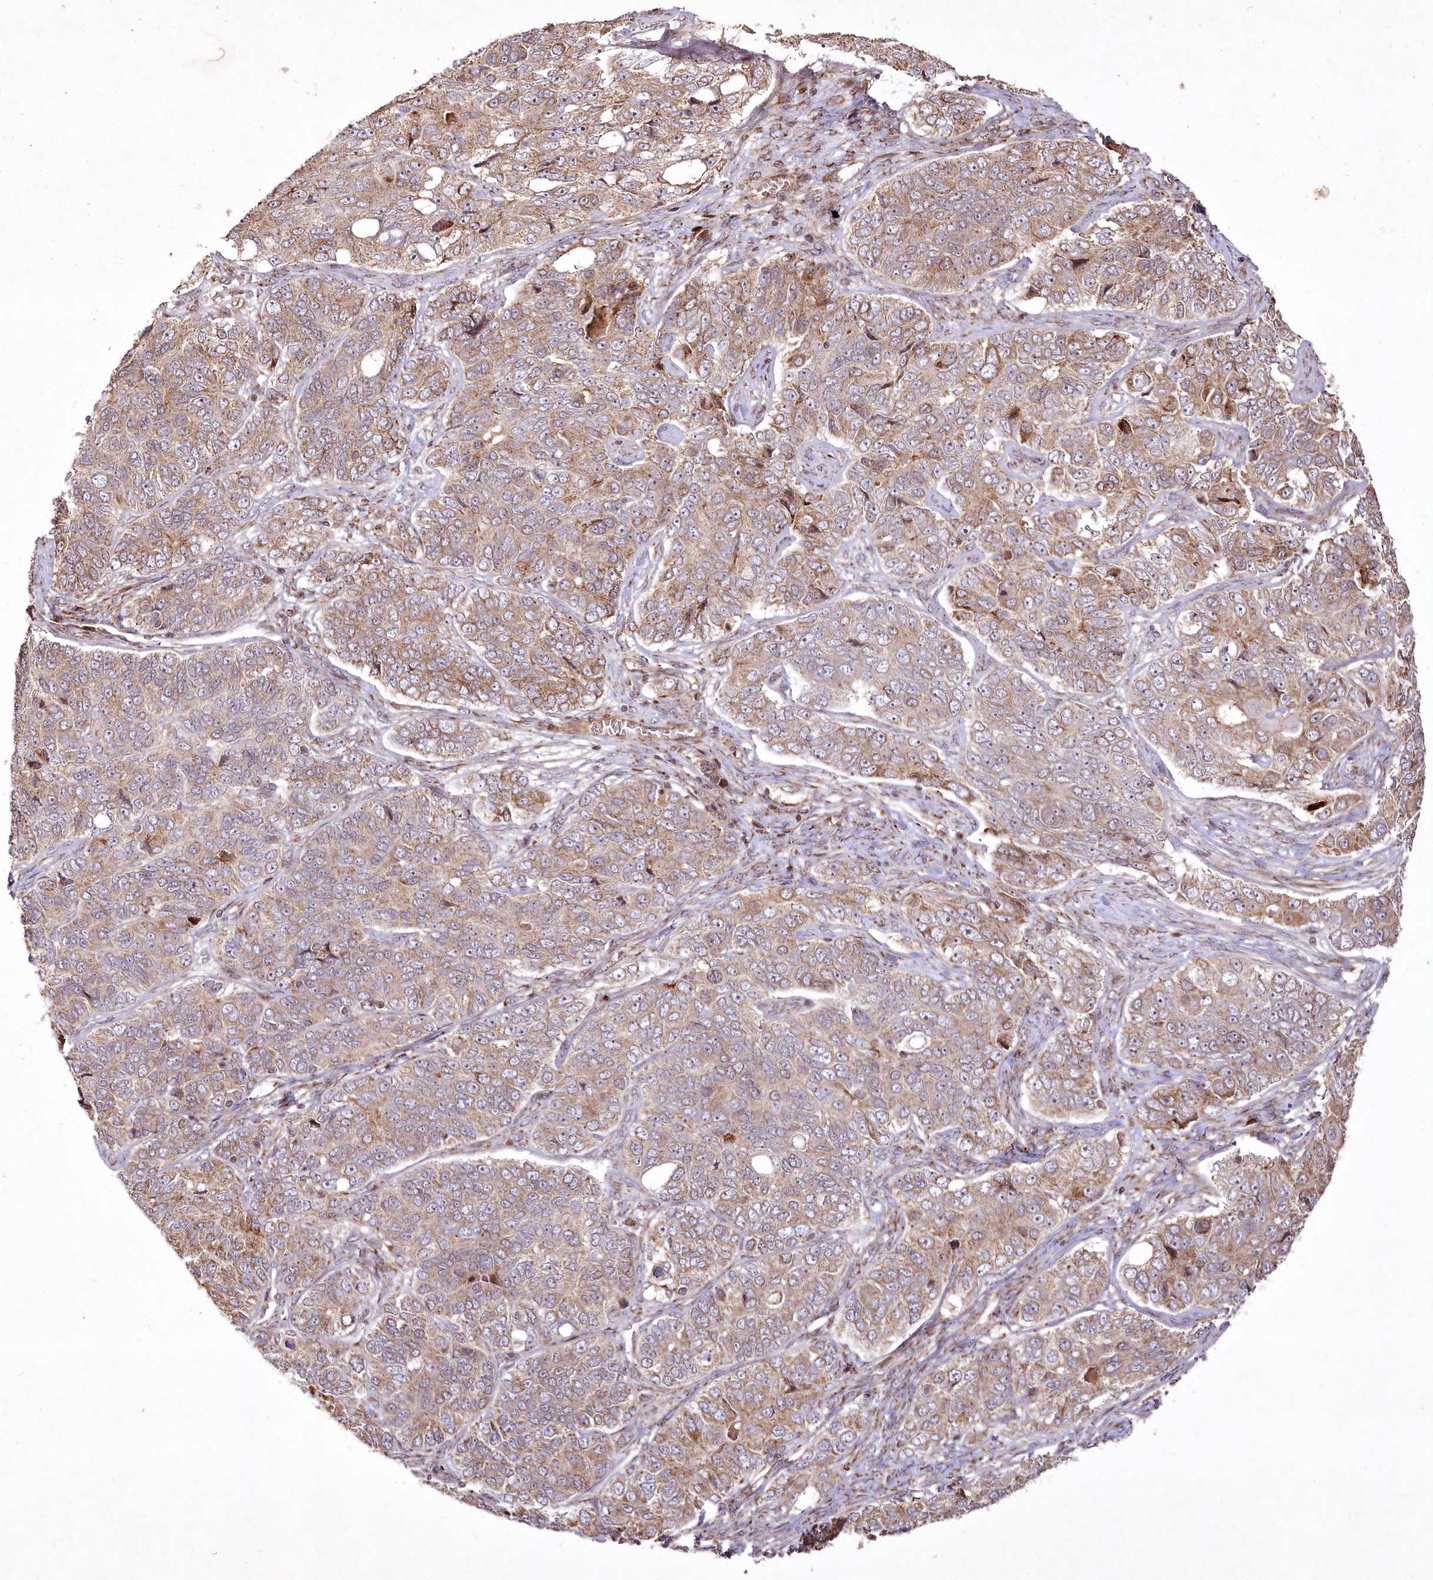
{"staining": {"intensity": "moderate", "quantity": ">75%", "location": "cytoplasmic/membranous"}, "tissue": "ovarian cancer", "cell_type": "Tumor cells", "image_type": "cancer", "snomed": [{"axis": "morphology", "description": "Carcinoma, endometroid"}, {"axis": "topography", "description": "Ovary"}], "caption": "Moderate cytoplasmic/membranous staining is present in approximately >75% of tumor cells in ovarian cancer. (DAB IHC with brightfield microscopy, high magnification).", "gene": "PSTK", "patient": {"sex": "female", "age": 51}}